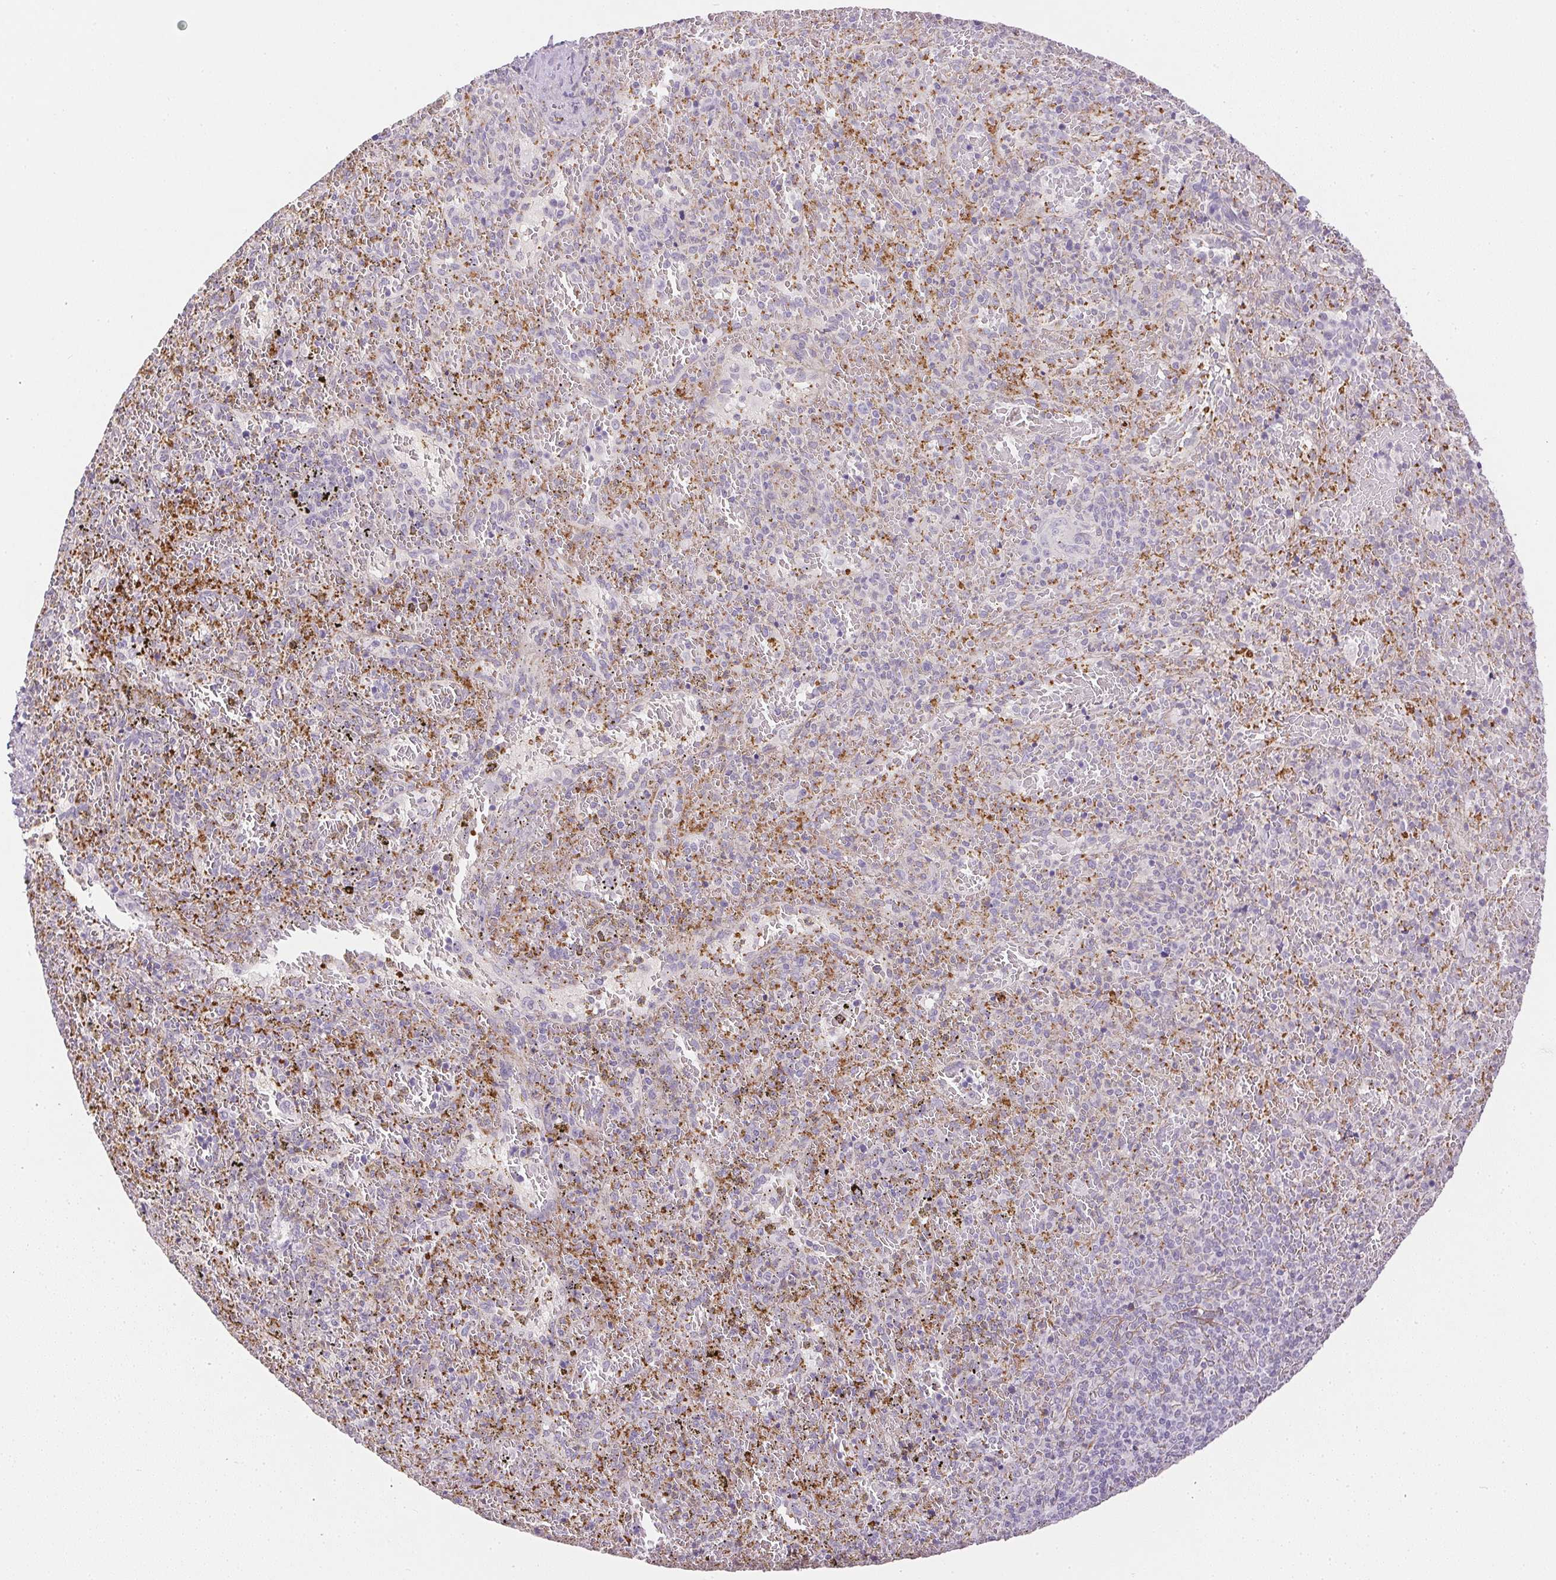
{"staining": {"intensity": "negative", "quantity": "none", "location": "none"}, "tissue": "spleen", "cell_type": "Cells in red pulp", "image_type": "normal", "snomed": [{"axis": "morphology", "description": "Normal tissue, NOS"}, {"axis": "topography", "description": "Spleen"}], "caption": "This histopathology image is of unremarkable spleen stained with immunohistochemistry to label a protein in brown with the nuclei are counter-stained blue. There is no positivity in cells in red pulp. (IHC, brightfield microscopy, high magnification).", "gene": "PRL", "patient": {"sex": "female", "age": 50}}